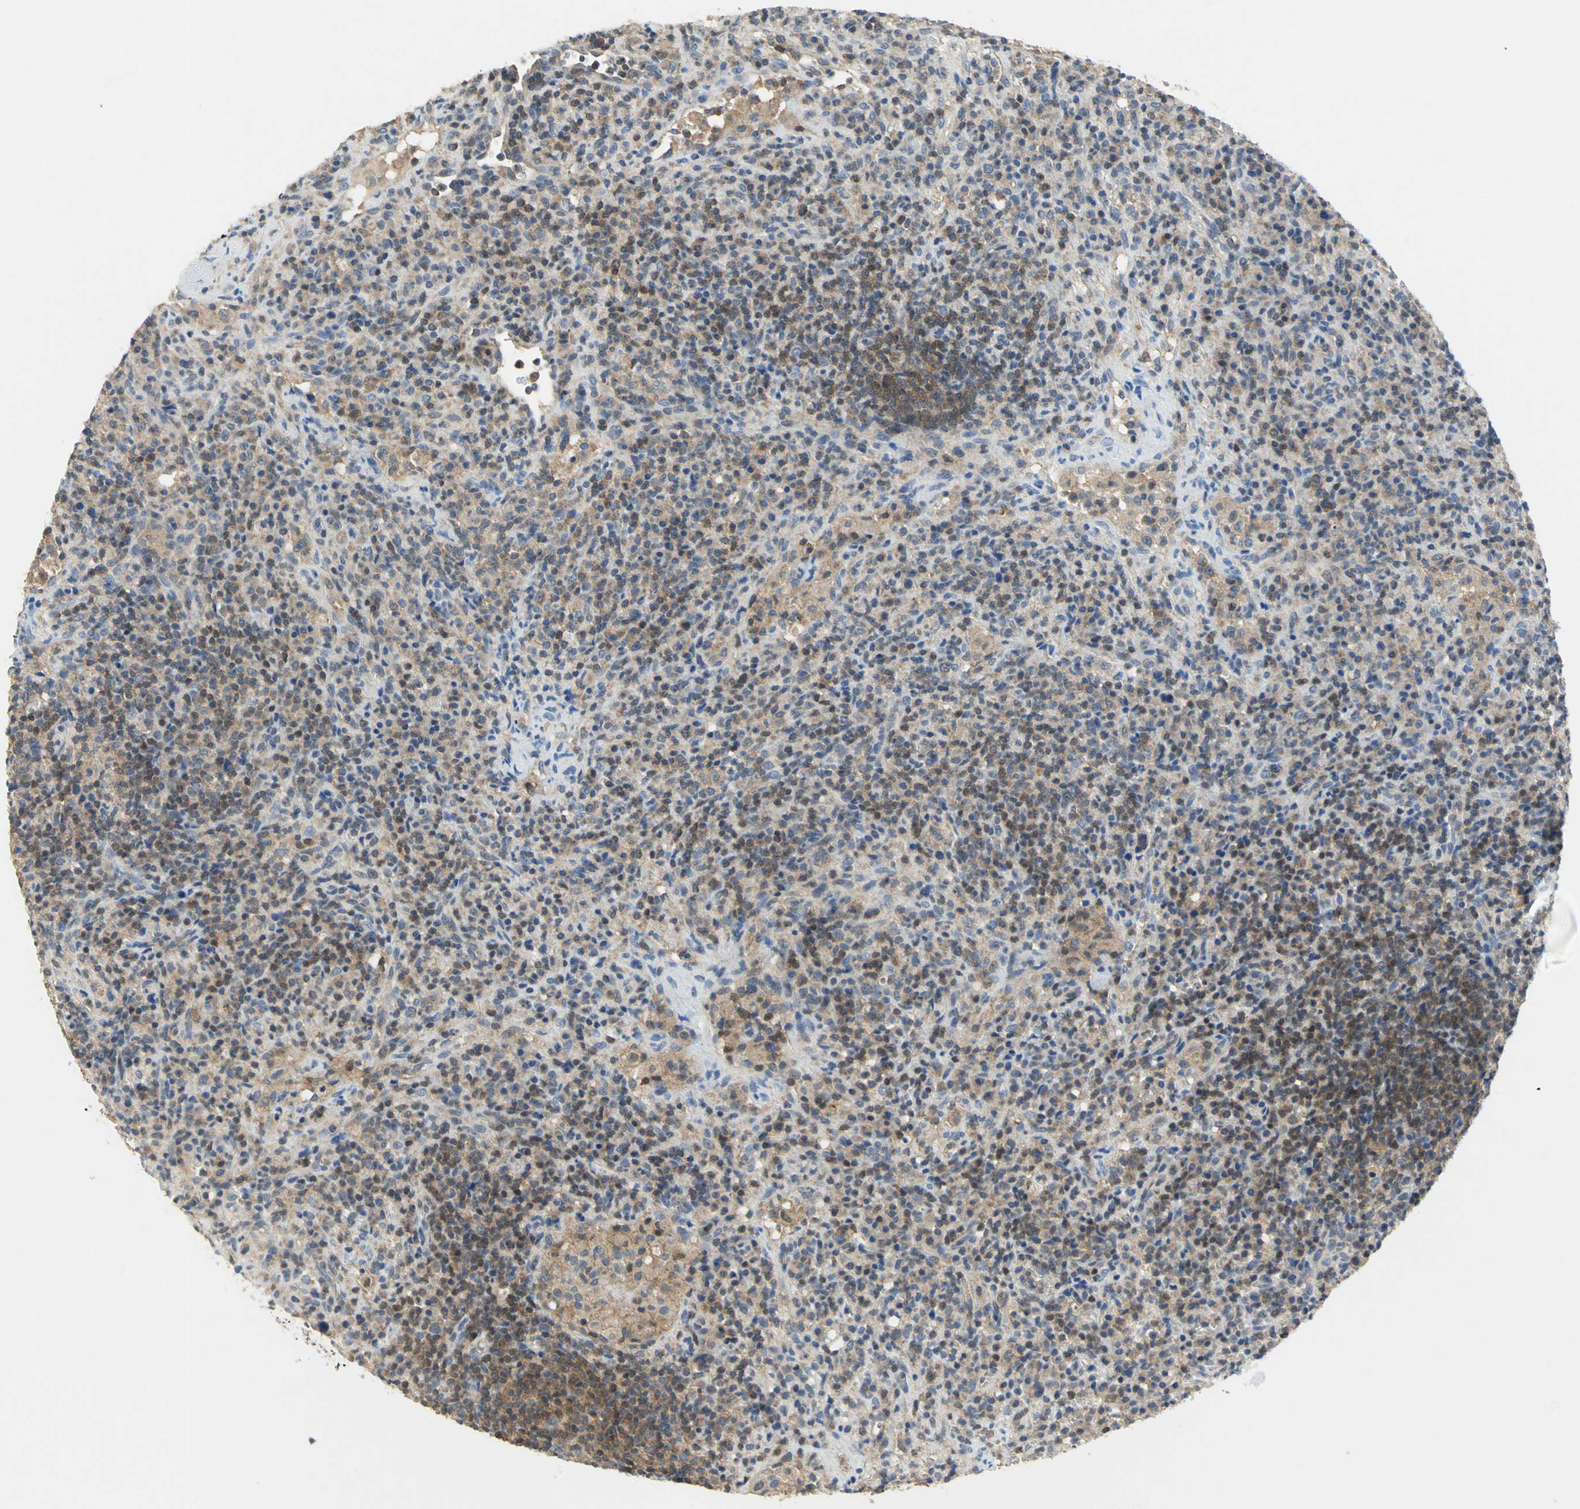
{"staining": {"intensity": "moderate", "quantity": "25%-75%", "location": "cytoplasmic/membranous,nuclear"}, "tissue": "lymphoma", "cell_type": "Tumor cells", "image_type": "cancer", "snomed": [{"axis": "morphology", "description": "Hodgkin's disease, NOS"}, {"axis": "topography", "description": "Lymph node"}], "caption": "A photomicrograph of lymphoma stained for a protein demonstrates moderate cytoplasmic/membranous and nuclear brown staining in tumor cells.", "gene": "PPIA", "patient": {"sex": "male", "age": 65}}